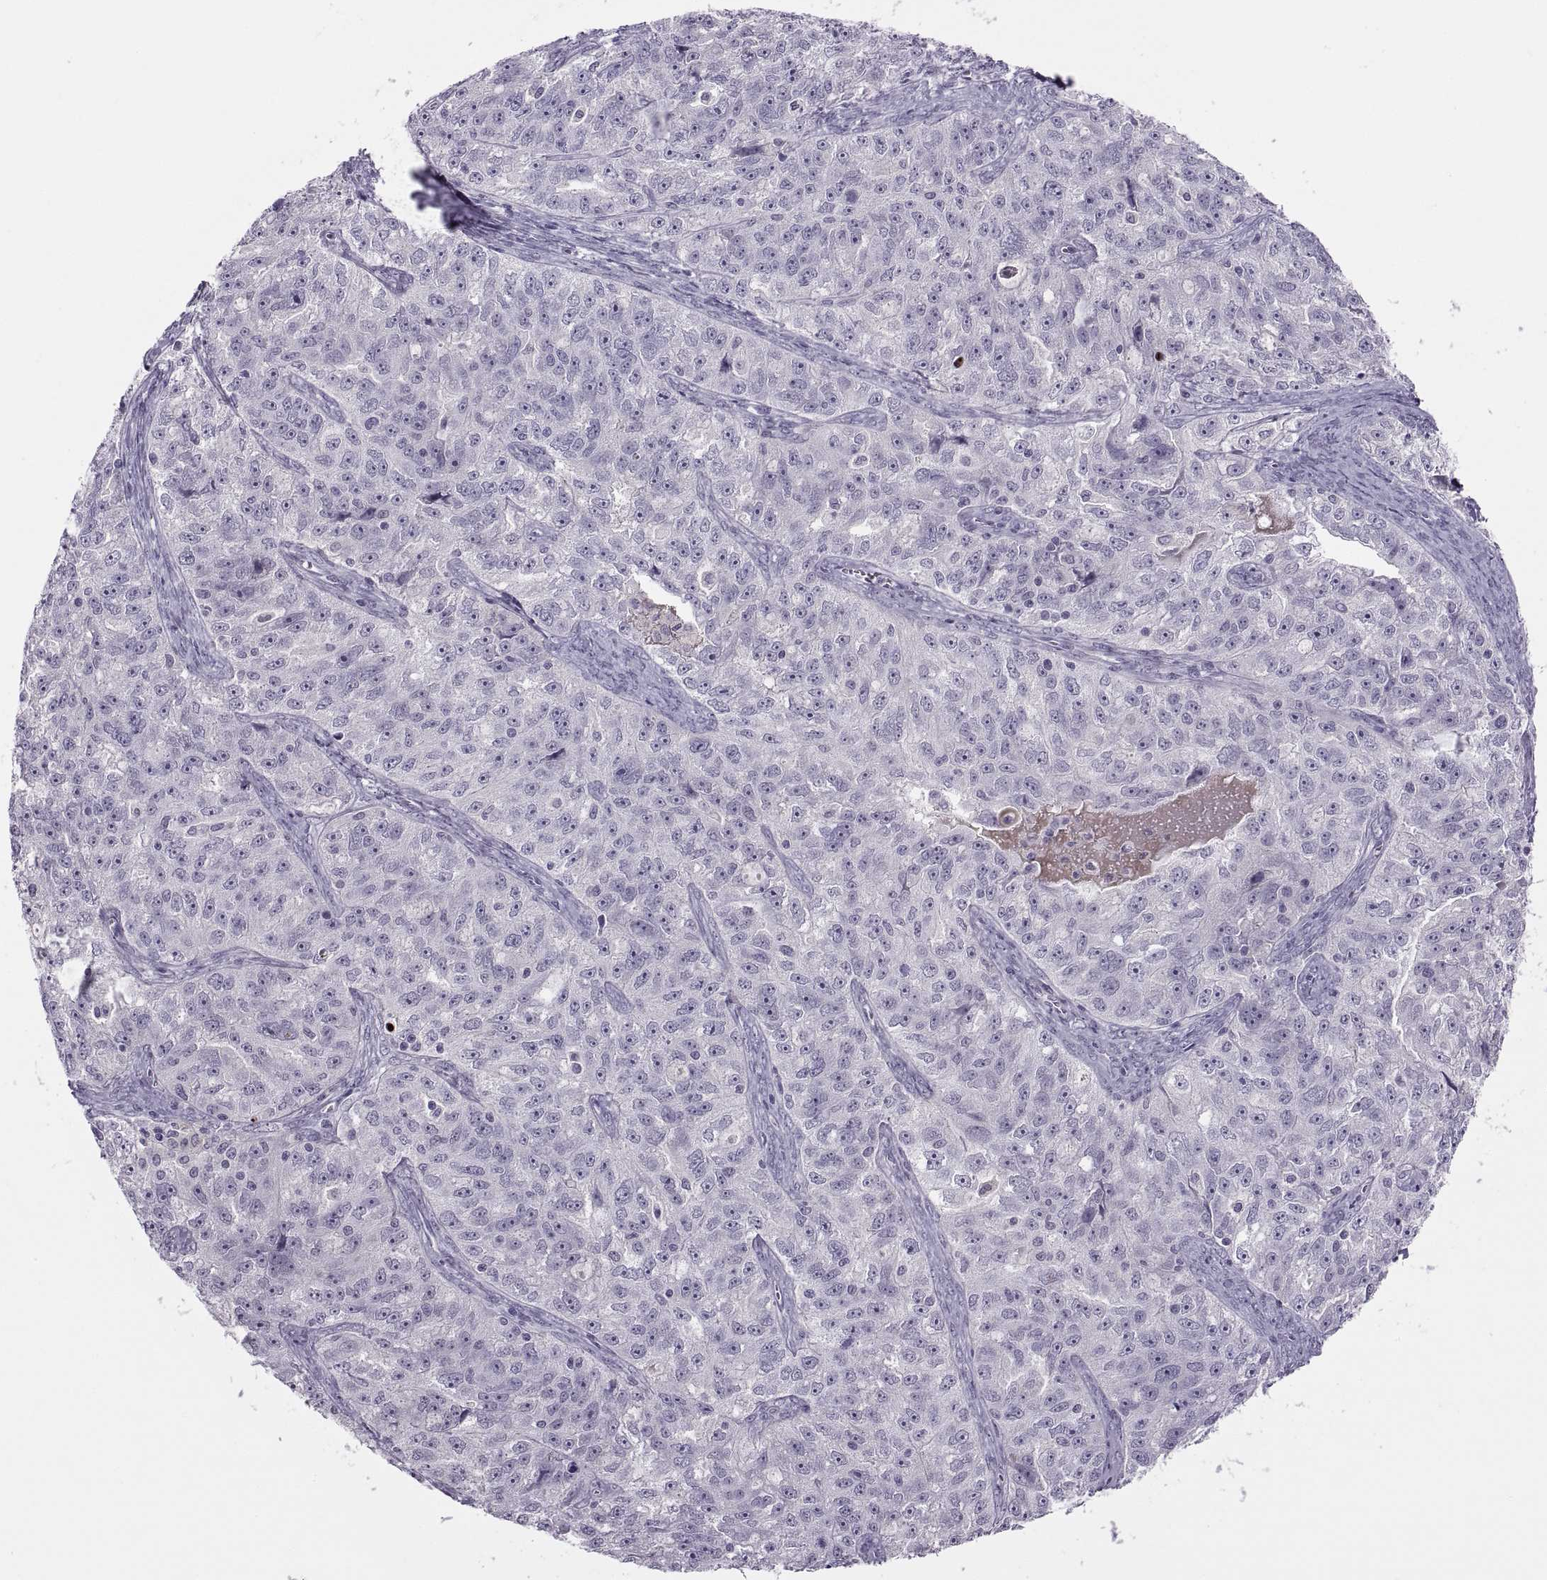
{"staining": {"intensity": "negative", "quantity": "none", "location": "none"}, "tissue": "ovarian cancer", "cell_type": "Tumor cells", "image_type": "cancer", "snomed": [{"axis": "morphology", "description": "Cystadenocarcinoma, serous, NOS"}, {"axis": "topography", "description": "Ovary"}], "caption": "Image shows no significant protein staining in tumor cells of serous cystadenocarcinoma (ovarian).", "gene": "CHCT1", "patient": {"sex": "female", "age": 51}}